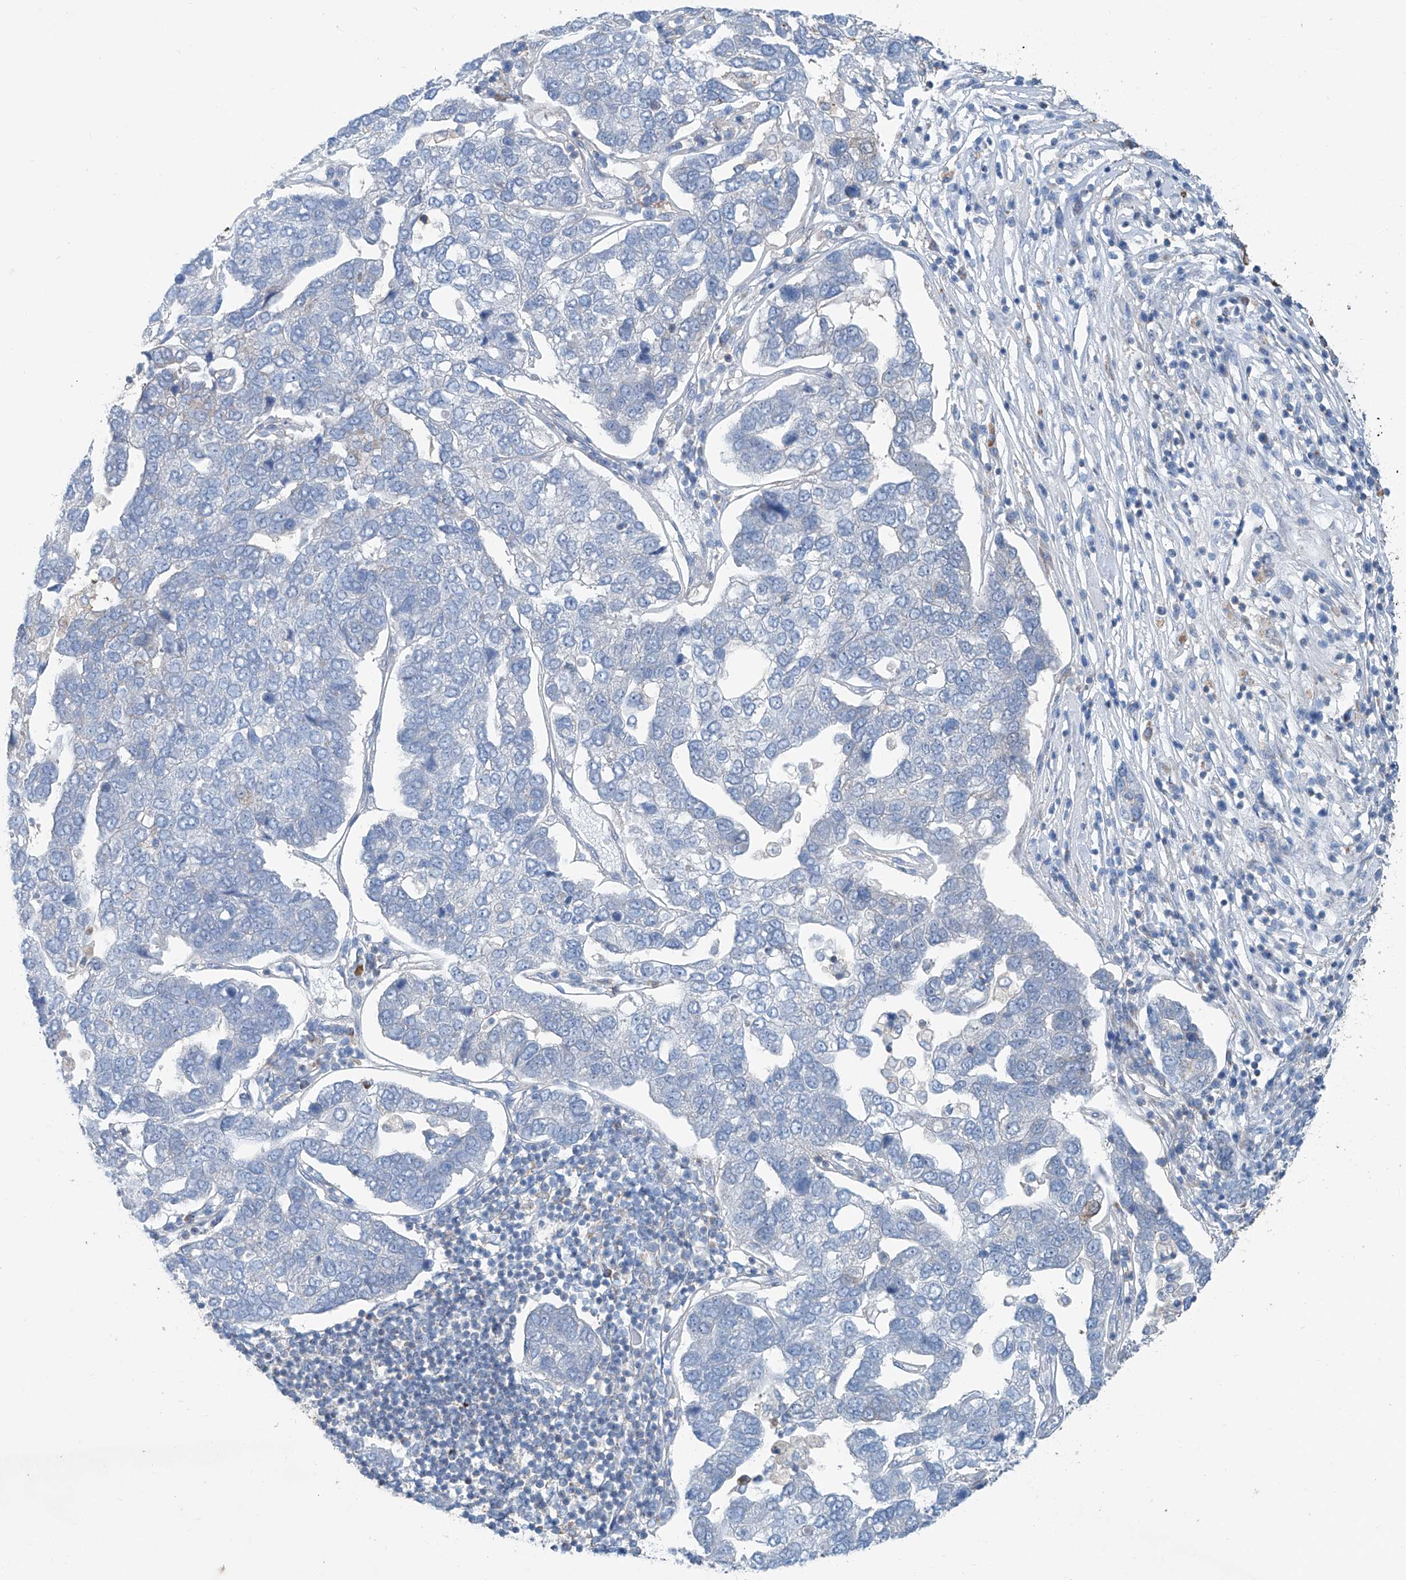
{"staining": {"intensity": "negative", "quantity": "none", "location": "none"}, "tissue": "pancreatic cancer", "cell_type": "Tumor cells", "image_type": "cancer", "snomed": [{"axis": "morphology", "description": "Adenocarcinoma, NOS"}, {"axis": "topography", "description": "Pancreas"}], "caption": "Immunohistochemical staining of human pancreatic adenocarcinoma demonstrates no significant staining in tumor cells.", "gene": "ANKRD34A", "patient": {"sex": "female", "age": 61}}